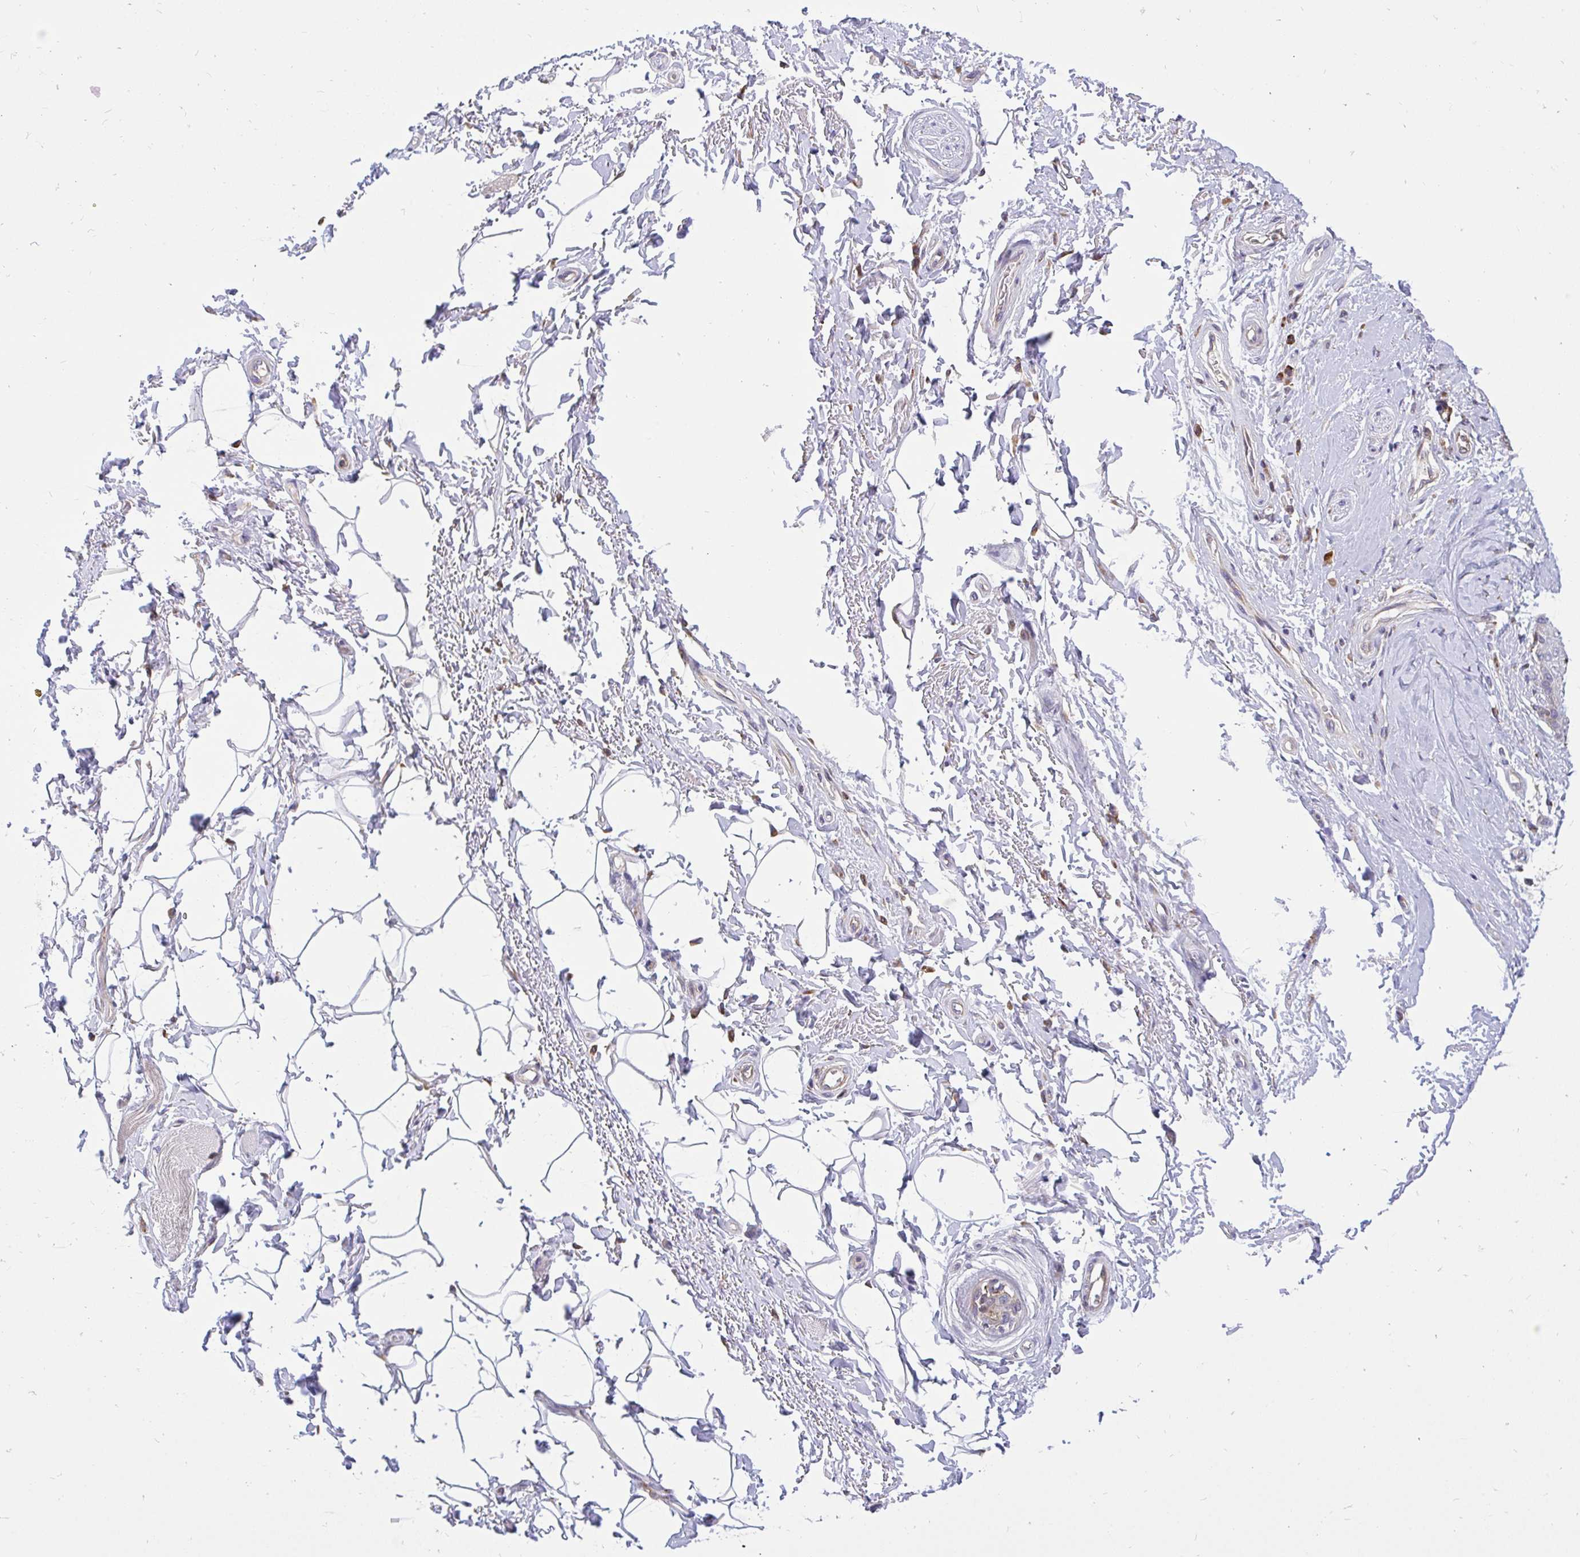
{"staining": {"intensity": "negative", "quantity": "none", "location": "none"}, "tissue": "adipose tissue", "cell_type": "Adipocytes", "image_type": "normal", "snomed": [{"axis": "morphology", "description": "Normal tissue, NOS"}, {"axis": "topography", "description": "Peripheral nerve tissue"}], "caption": "This is a micrograph of immunohistochemistry (IHC) staining of unremarkable adipose tissue, which shows no positivity in adipocytes.", "gene": "NAALAD2", "patient": {"sex": "male", "age": 51}}